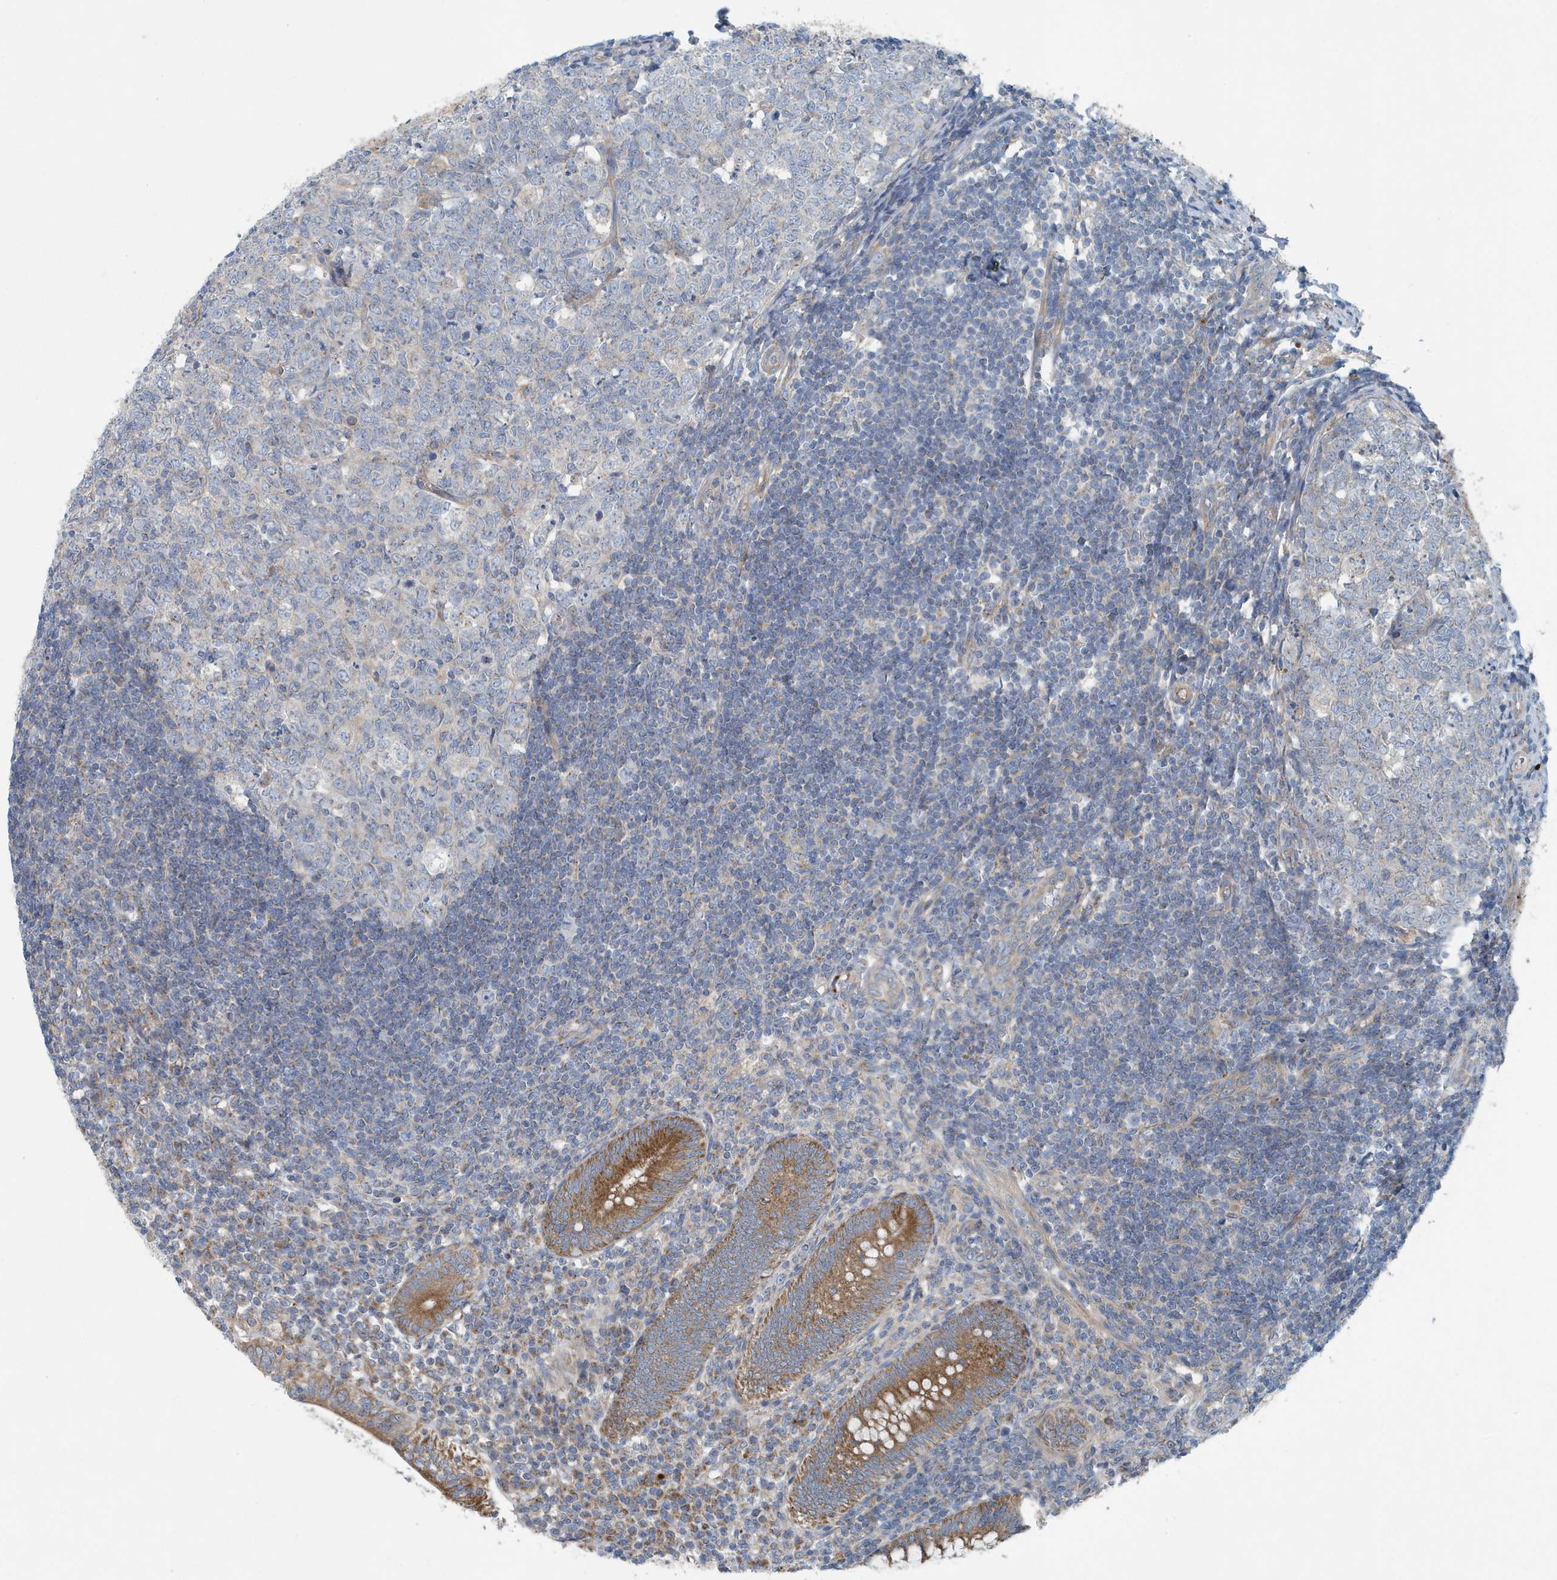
{"staining": {"intensity": "moderate", "quantity": ">75%", "location": "cytoplasmic/membranous"}, "tissue": "appendix", "cell_type": "Glandular cells", "image_type": "normal", "snomed": [{"axis": "morphology", "description": "Normal tissue, NOS"}, {"axis": "topography", "description": "Appendix"}], "caption": "Glandular cells reveal medium levels of moderate cytoplasmic/membranous positivity in approximately >75% of cells in normal appendix. The protein is stained brown, and the nuclei are stained in blue (DAB (3,3'-diaminobenzidine) IHC with brightfield microscopy, high magnification).", "gene": "PPM1M", "patient": {"sex": "male", "age": 14}}